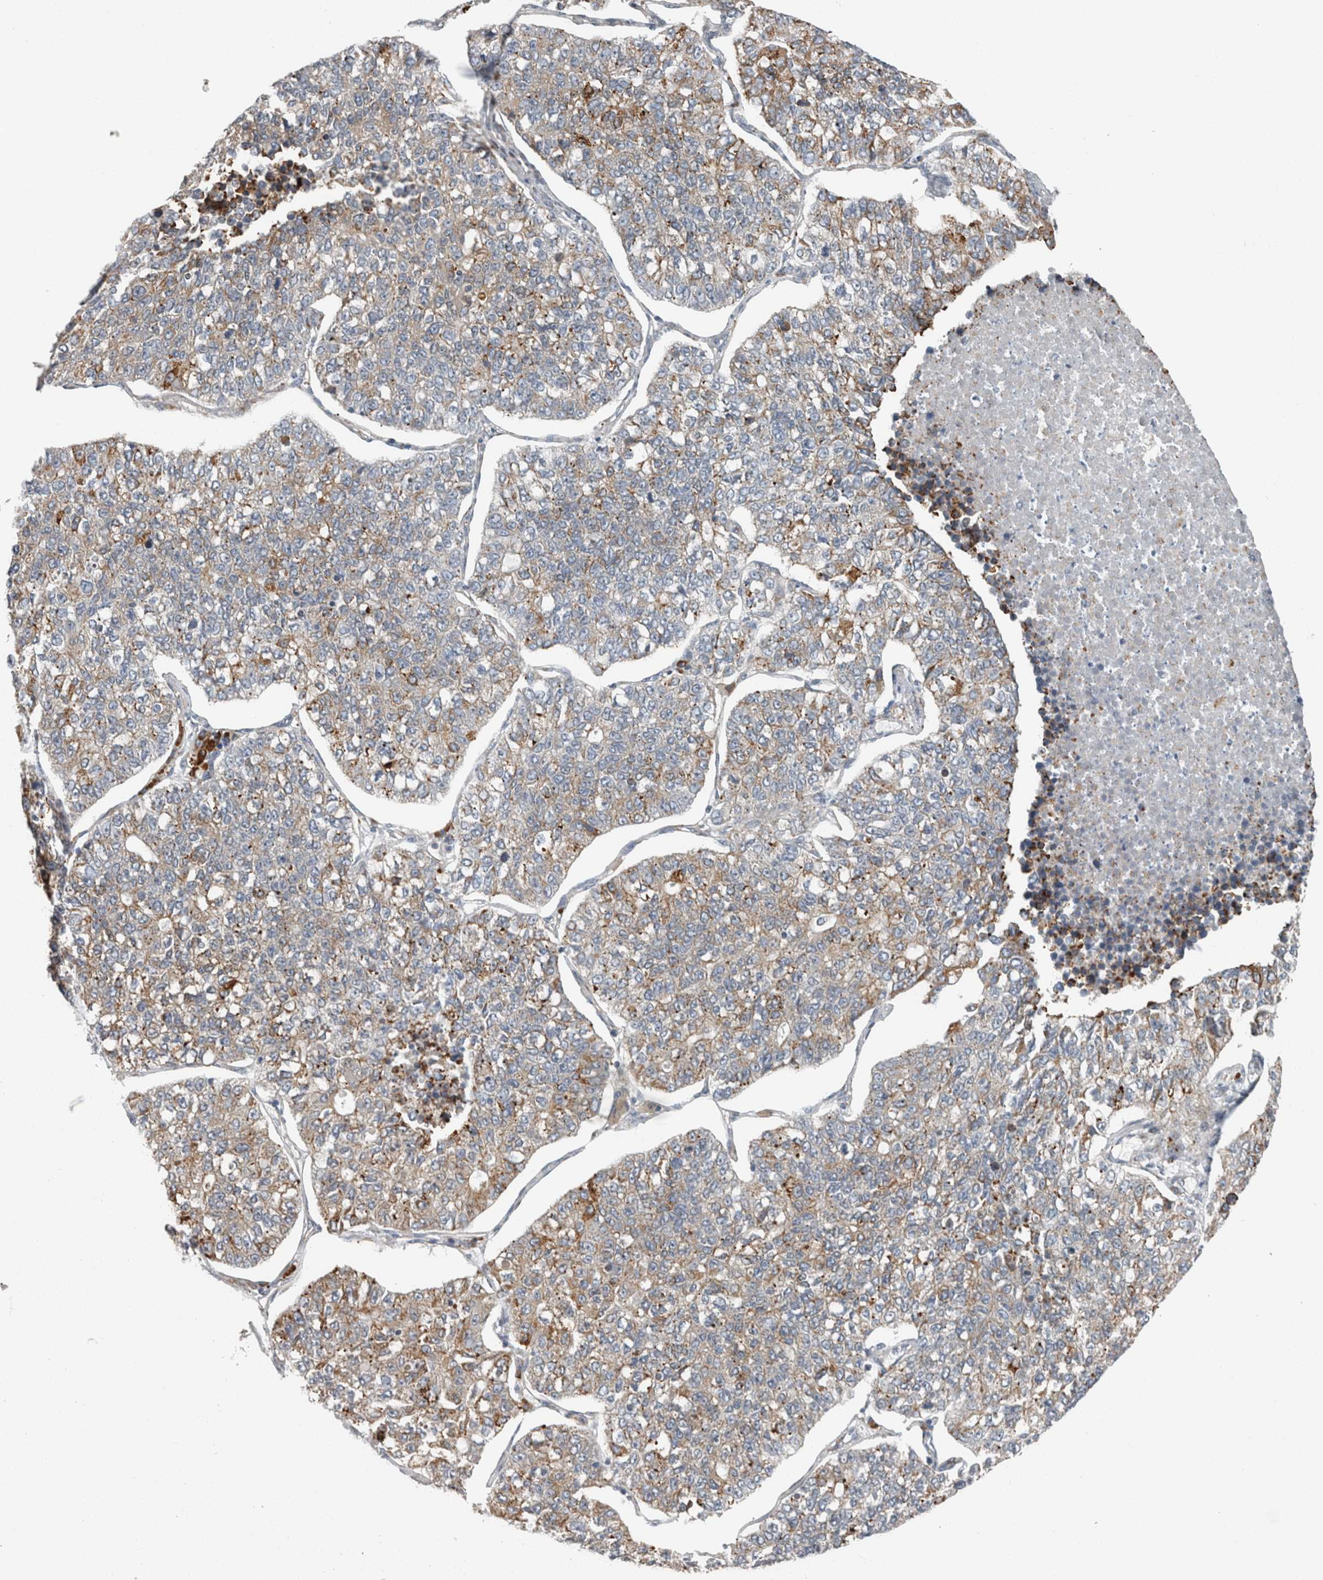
{"staining": {"intensity": "weak", "quantity": "25%-75%", "location": "cytoplasmic/membranous"}, "tissue": "lung cancer", "cell_type": "Tumor cells", "image_type": "cancer", "snomed": [{"axis": "morphology", "description": "Adenocarcinoma, NOS"}, {"axis": "topography", "description": "Lung"}], "caption": "Protein positivity by IHC shows weak cytoplasmic/membranous staining in about 25%-75% of tumor cells in adenocarcinoma (lung). Using DAB (brown) and hematoxylin (blue) stains, captured at high magnification using brightfield microscopy.", "gene": "USP25", "patient": {"sex": "male", "age": 49}}